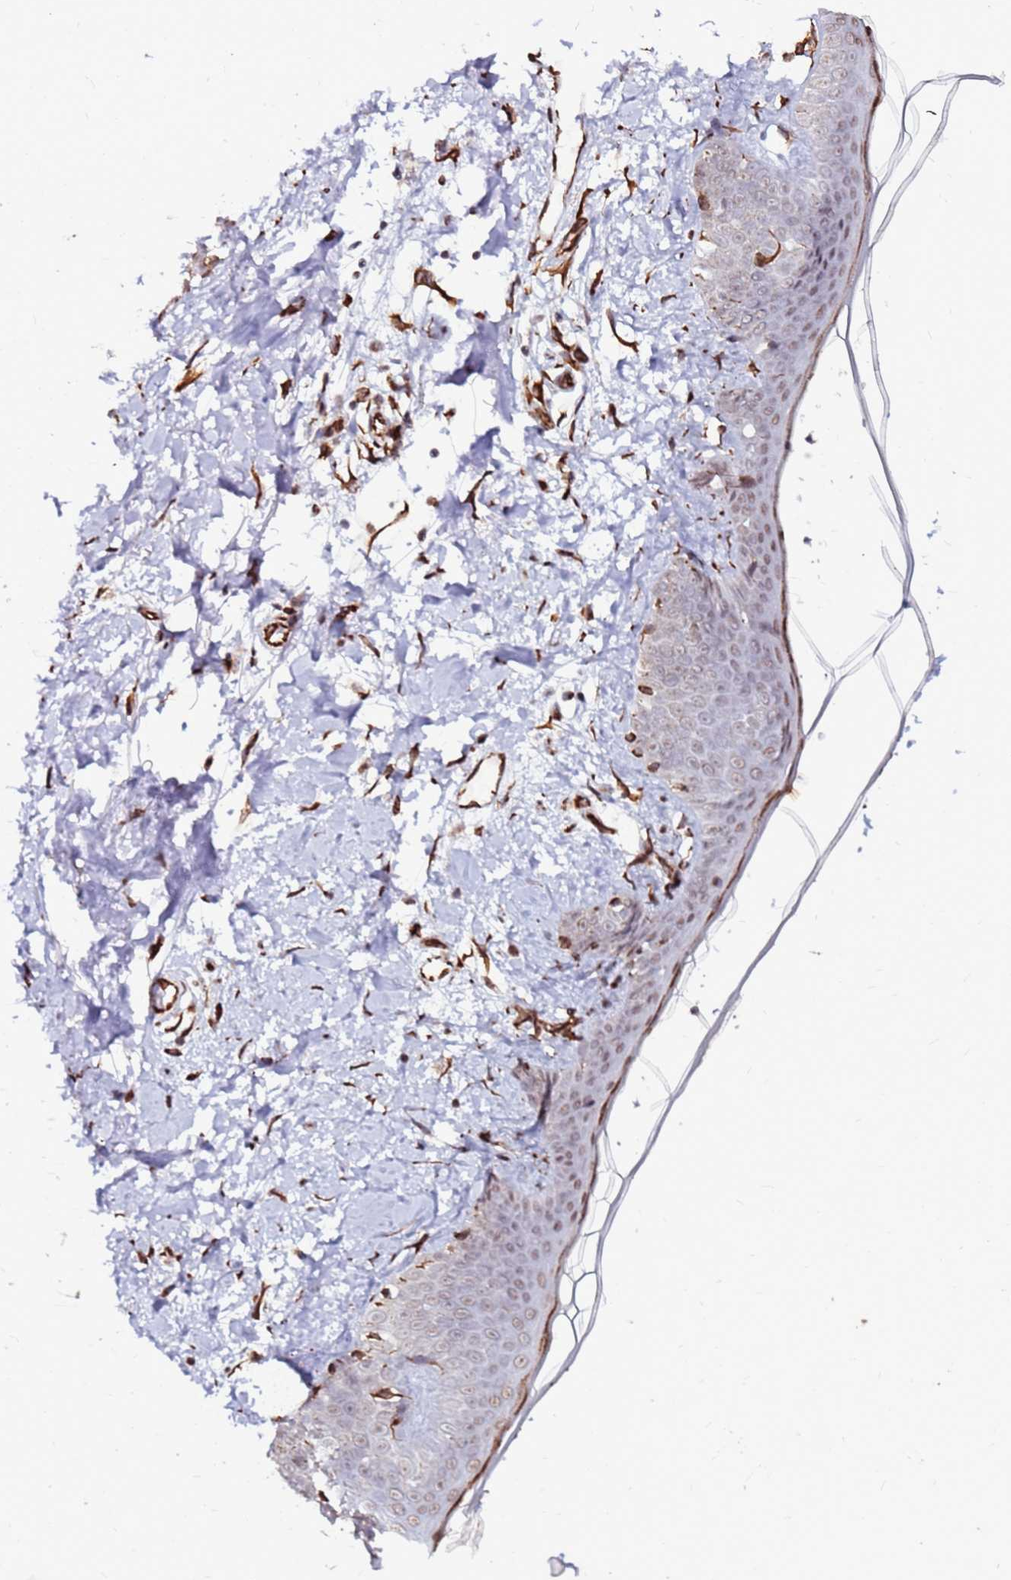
{"staining": {"intensity": "strong", "quantity": ">75%", "location": "cytoplasmic/membranous"}, "tissue": "skin", "cell_type": "Fibroblasts", "image_type": "normal", "snomed": [{"axis": "morphology", "description": "Normal tissue, NOS"}, {"axis": "topography", "description": "Skin"}], "caption": "Immunohistochemistry (IHC) micrograph of benign skin stained for a protein (brown), which demonstrates high levels of strong cytoplasmic/membranous positivity in approximately >75% of fibroblasts.", "gene": "CLK3", "patient": {"sex": "female", "age": 34}}